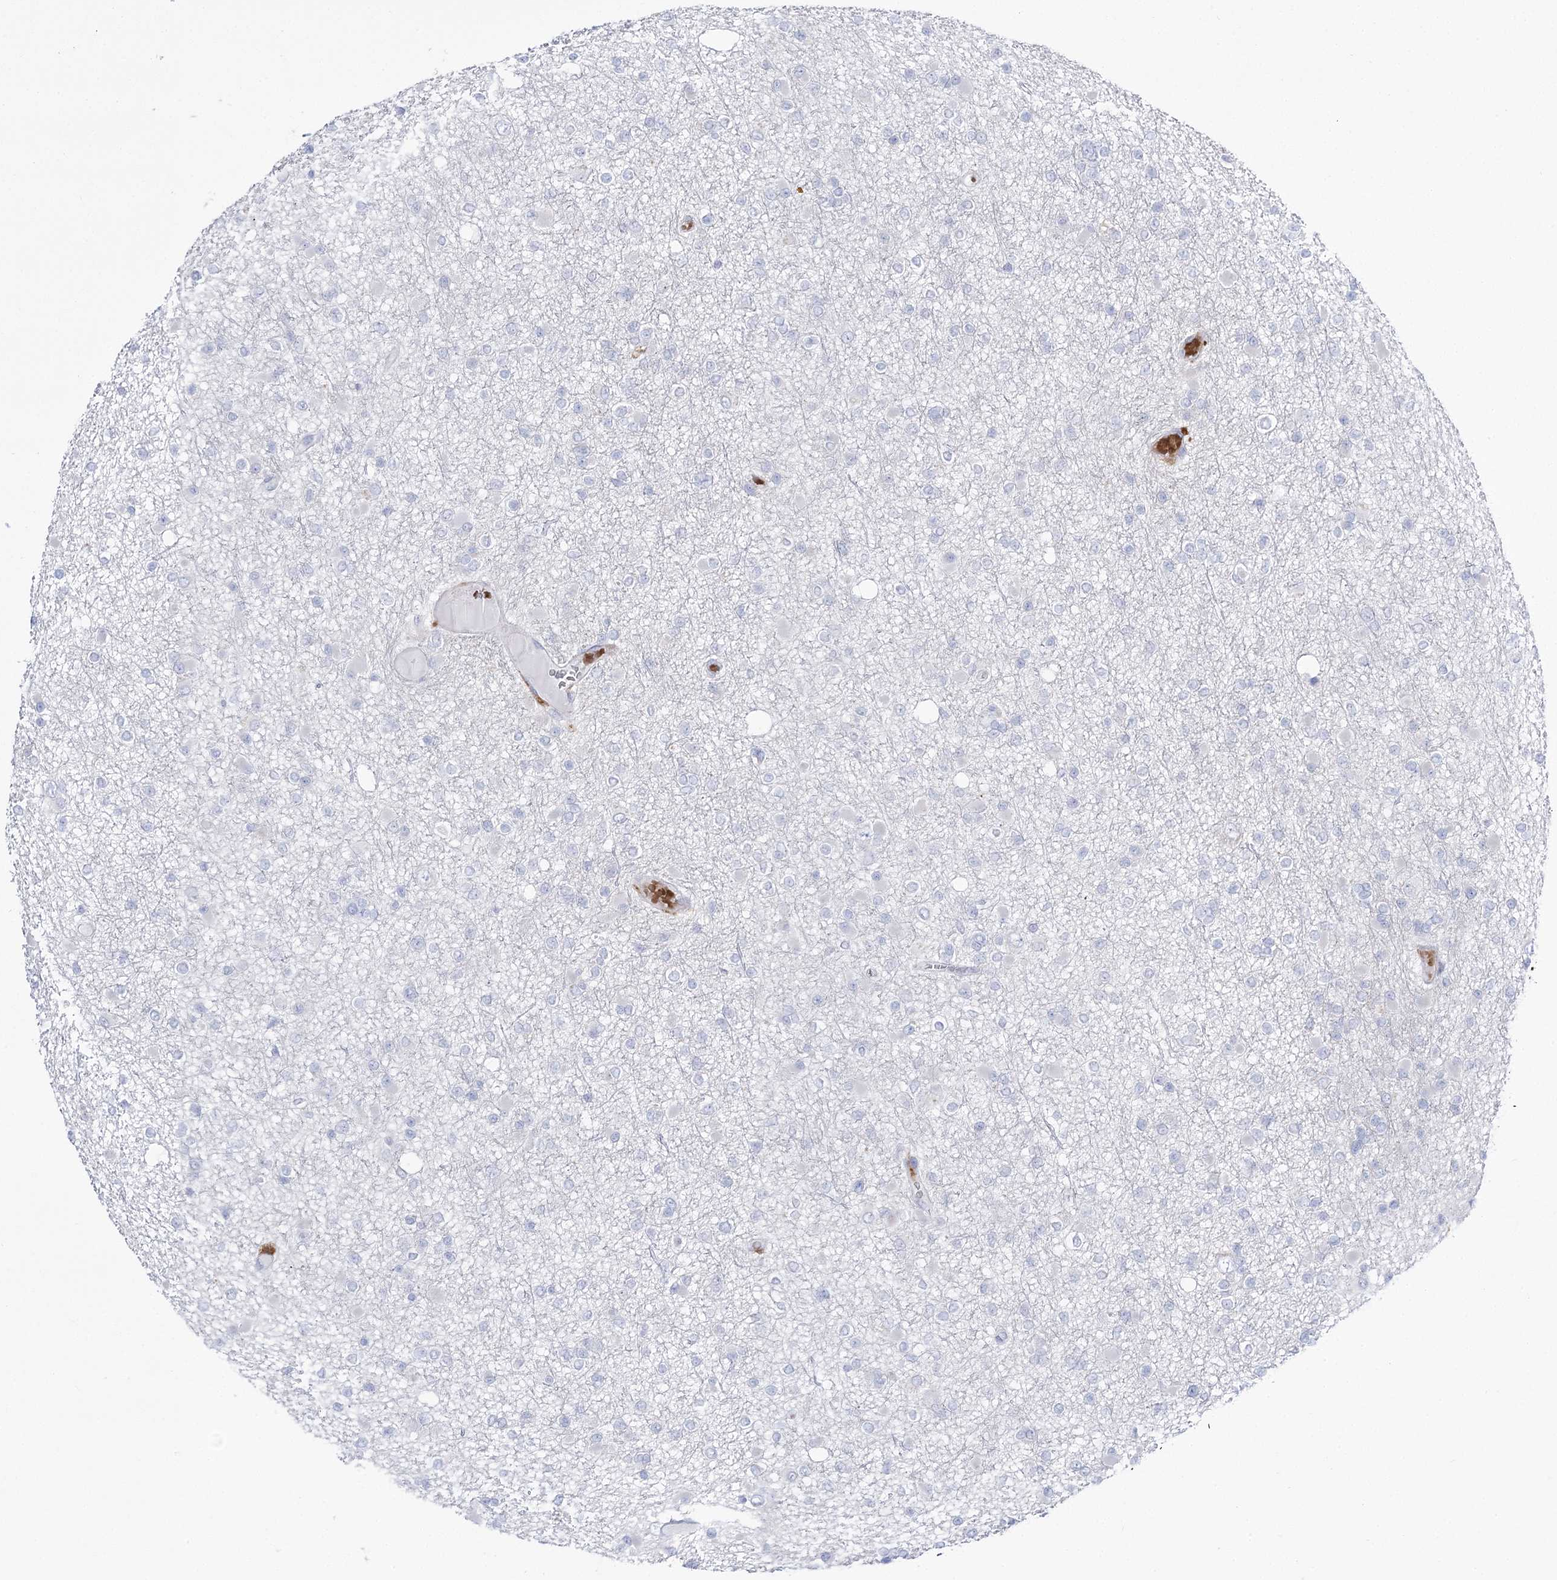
{"staining": {"intensity": "negative", "quantity": "none", "location": "none"}, "tissue": "glioma", "cell_type": "Tumor cells", "image_type": "cancer", "snomed": [{"axis": "morphology", "description": "Glioma, malignant, Low grade"}, {"axis": "topography", "description": "Brain"}], "caption": "Immunohistochemical staining of malignant glioma (low-grade) exhibits no significant expression in tumor cells.", "gene": "SIAE", "patient": {"sex": "female", "age": 22}}